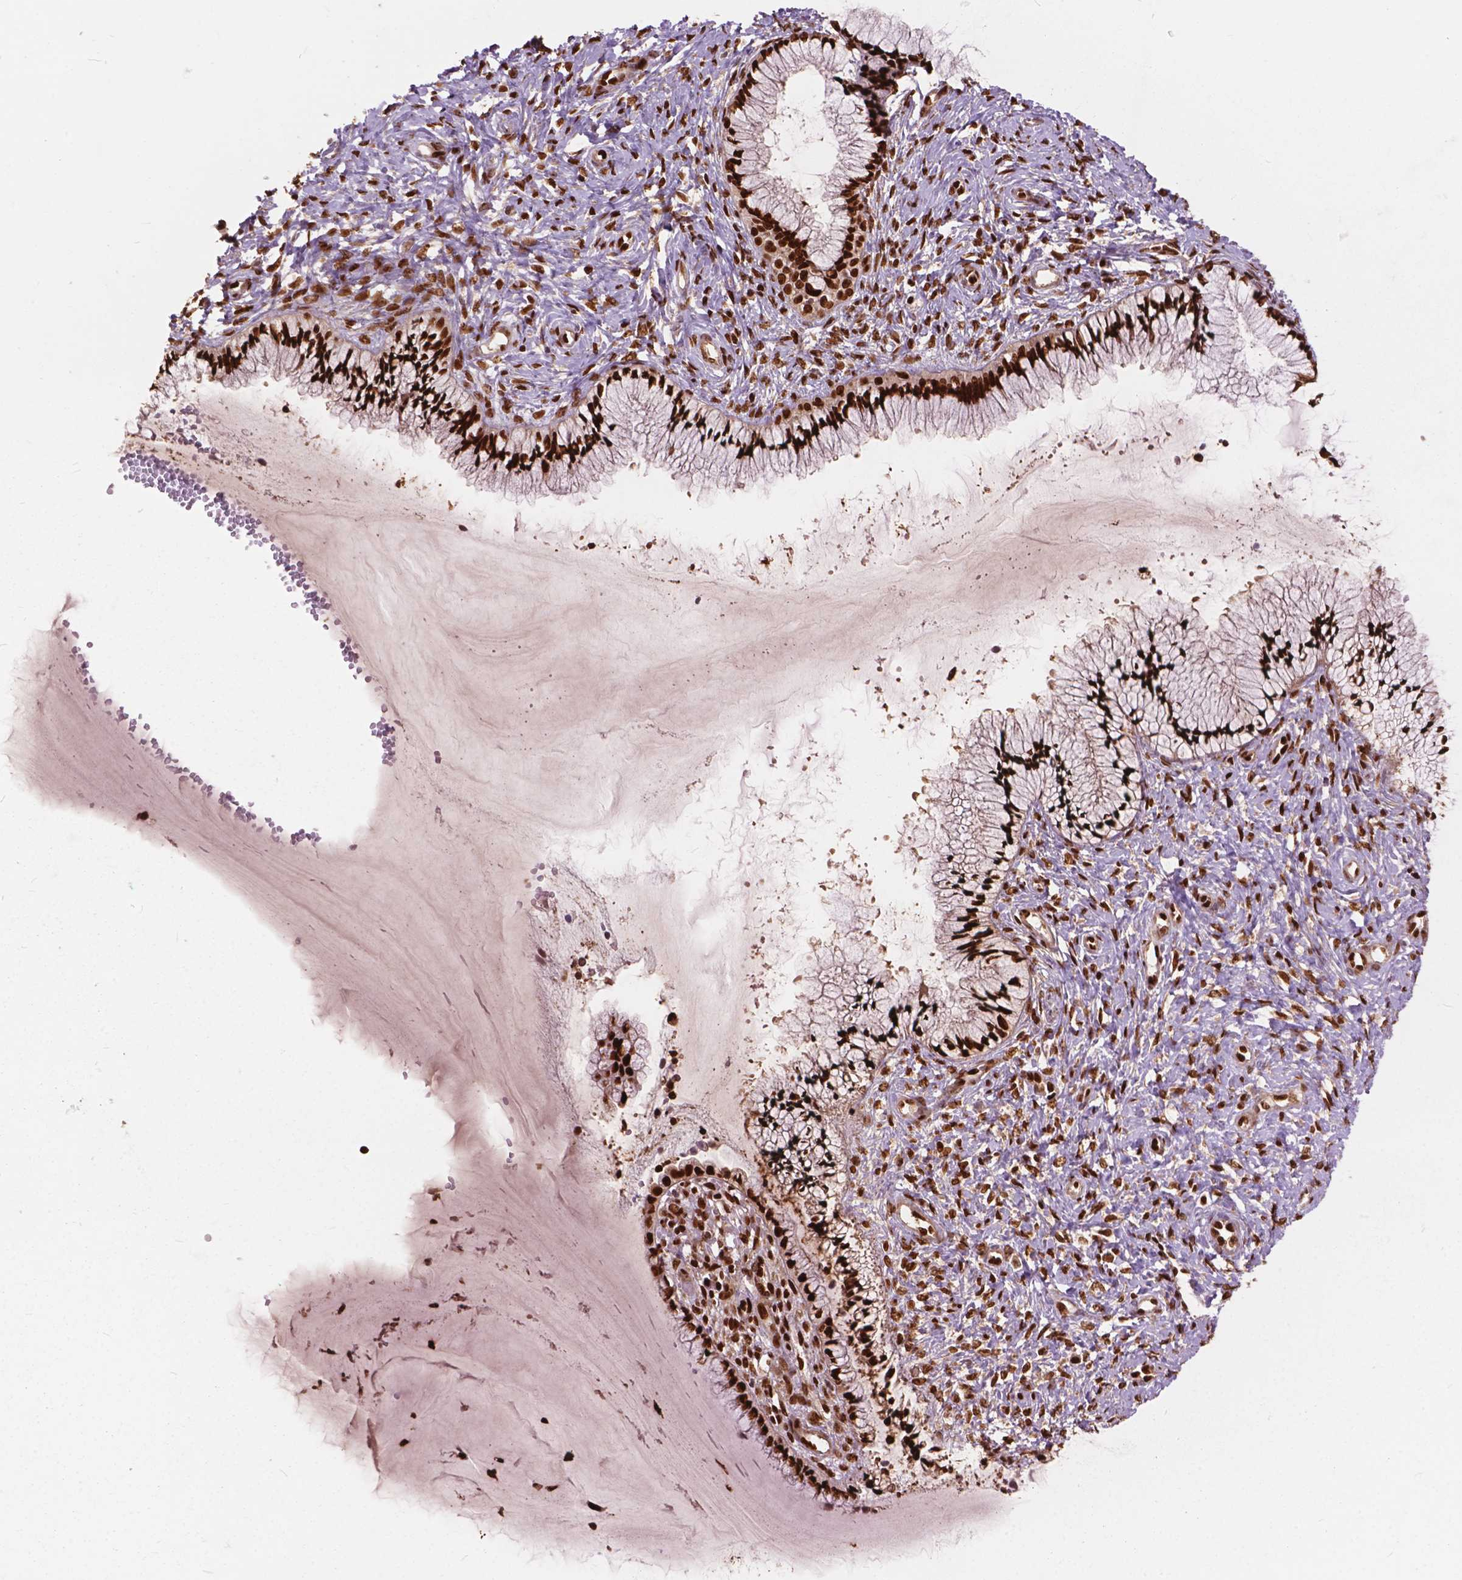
{"staining": {"intensity": "strong", "quantity": ">75%", "location": "nuclear"}, "tissue": "cervix", "cell_type": "Glandular cells", "image_type": "normal", "snomed": [{"axis": "morphology", "description": "Normal tissue, NOS"}, {"axis": "topography", "description": "Cervix"}], "caption": "Immunohistochemical staining of benign cervix shows >75% levels of strong nuclear protein expression in about >75% of glandular cells.", "gene": "ANP32A", "patient": {"sex": "female", "age": 37}}